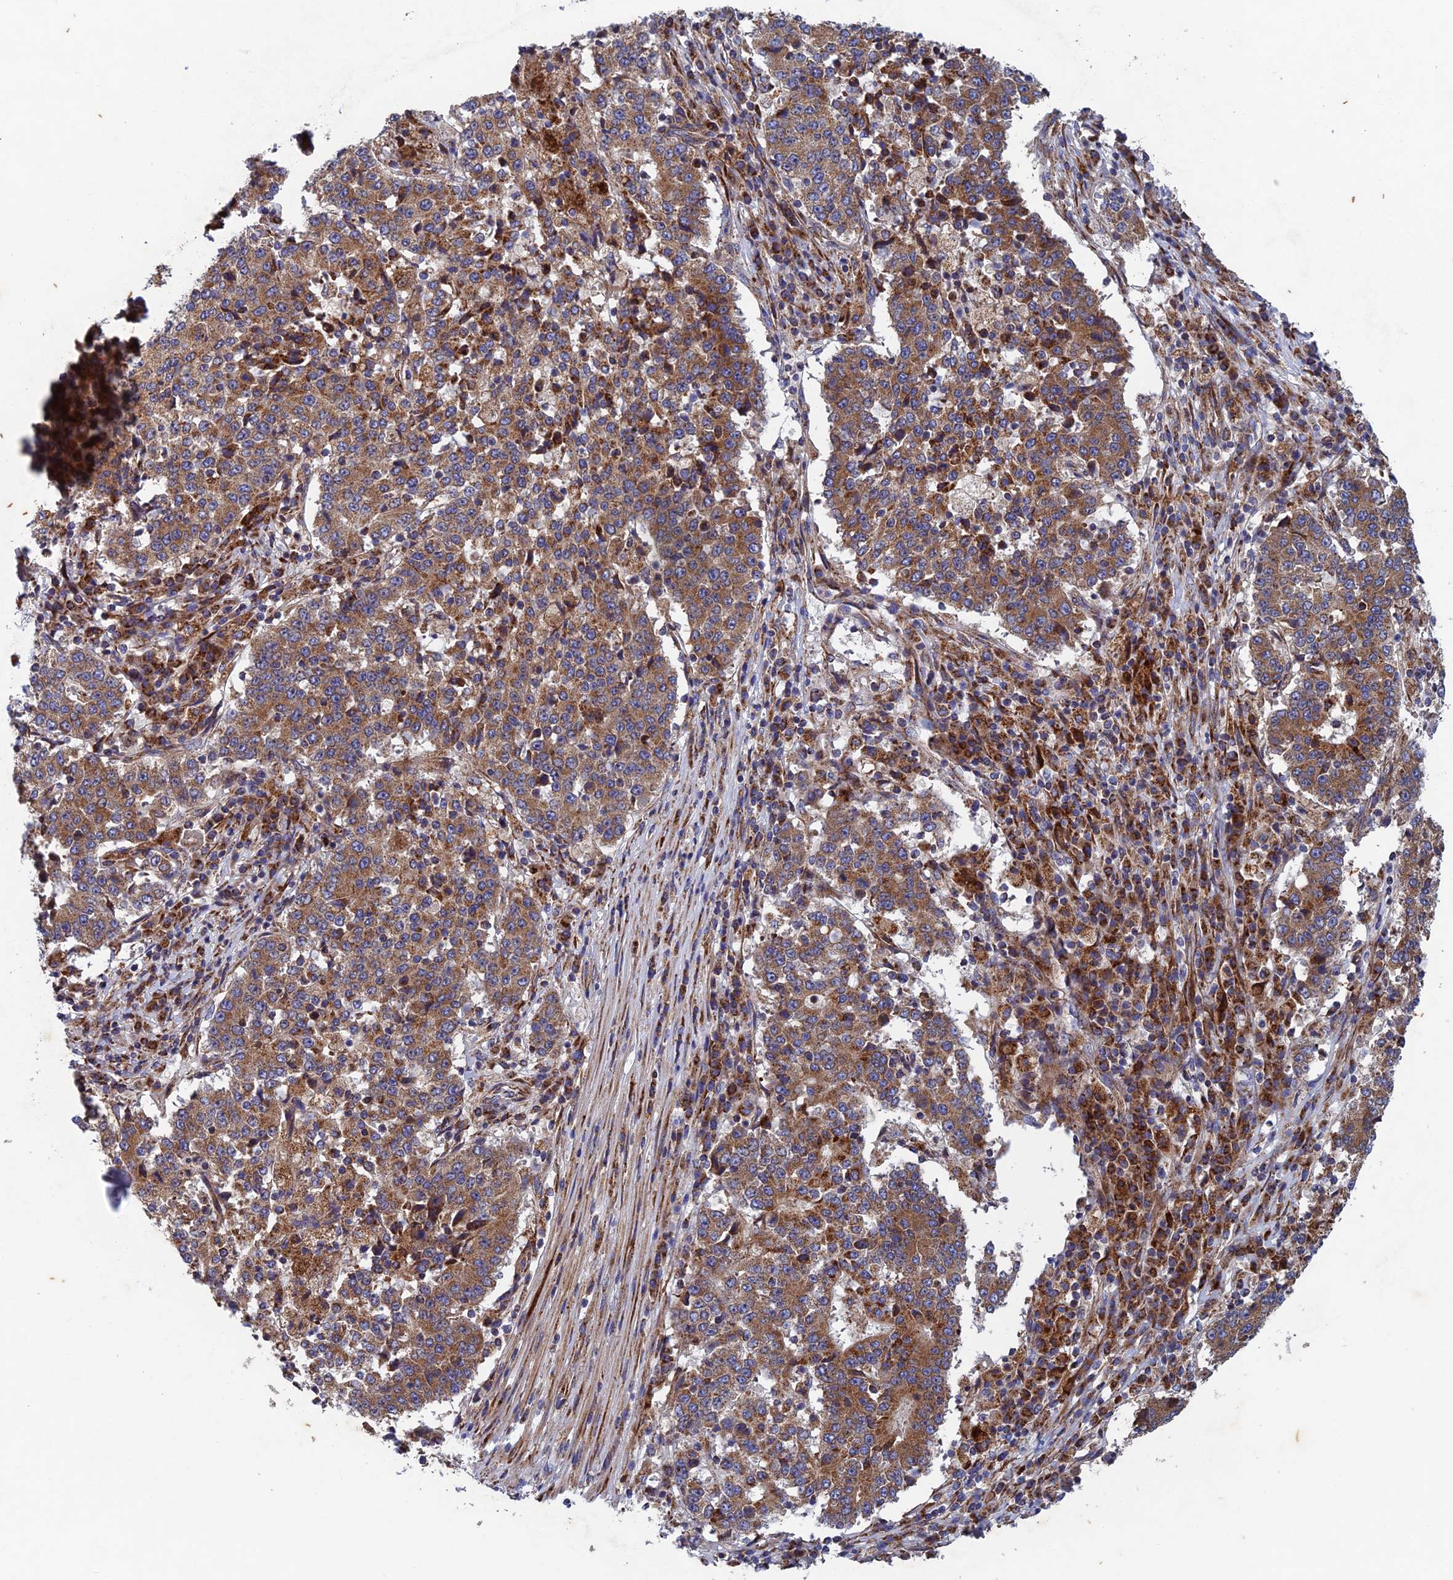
{"staining": {"intensity": "moderate", "quantity": ">75%", "location": "cytoplasmic/membranous"}, "tissue": "stomach cancer", "cell_type": "Tumor cells", "image_type": "cancer", "snomed": [{"axis": "morphology", "description": "Adenocarcinoma, NOS"}, {"axis": "topography", "description": "Stomach"}], "caption": "Immunohistochemistry (IHC) image of neoplastic tissue: human adenocarcinoma (stomach) stained using immunohistochemistry shows medium levels of moderate protein expression localized specifically in the cytoplasmic/membranous of tumor cells, appearing as a cytoplasmic/membranous brown color.", "gene": "AP4S1", "patient": {"sex": "male", "age": 59}}